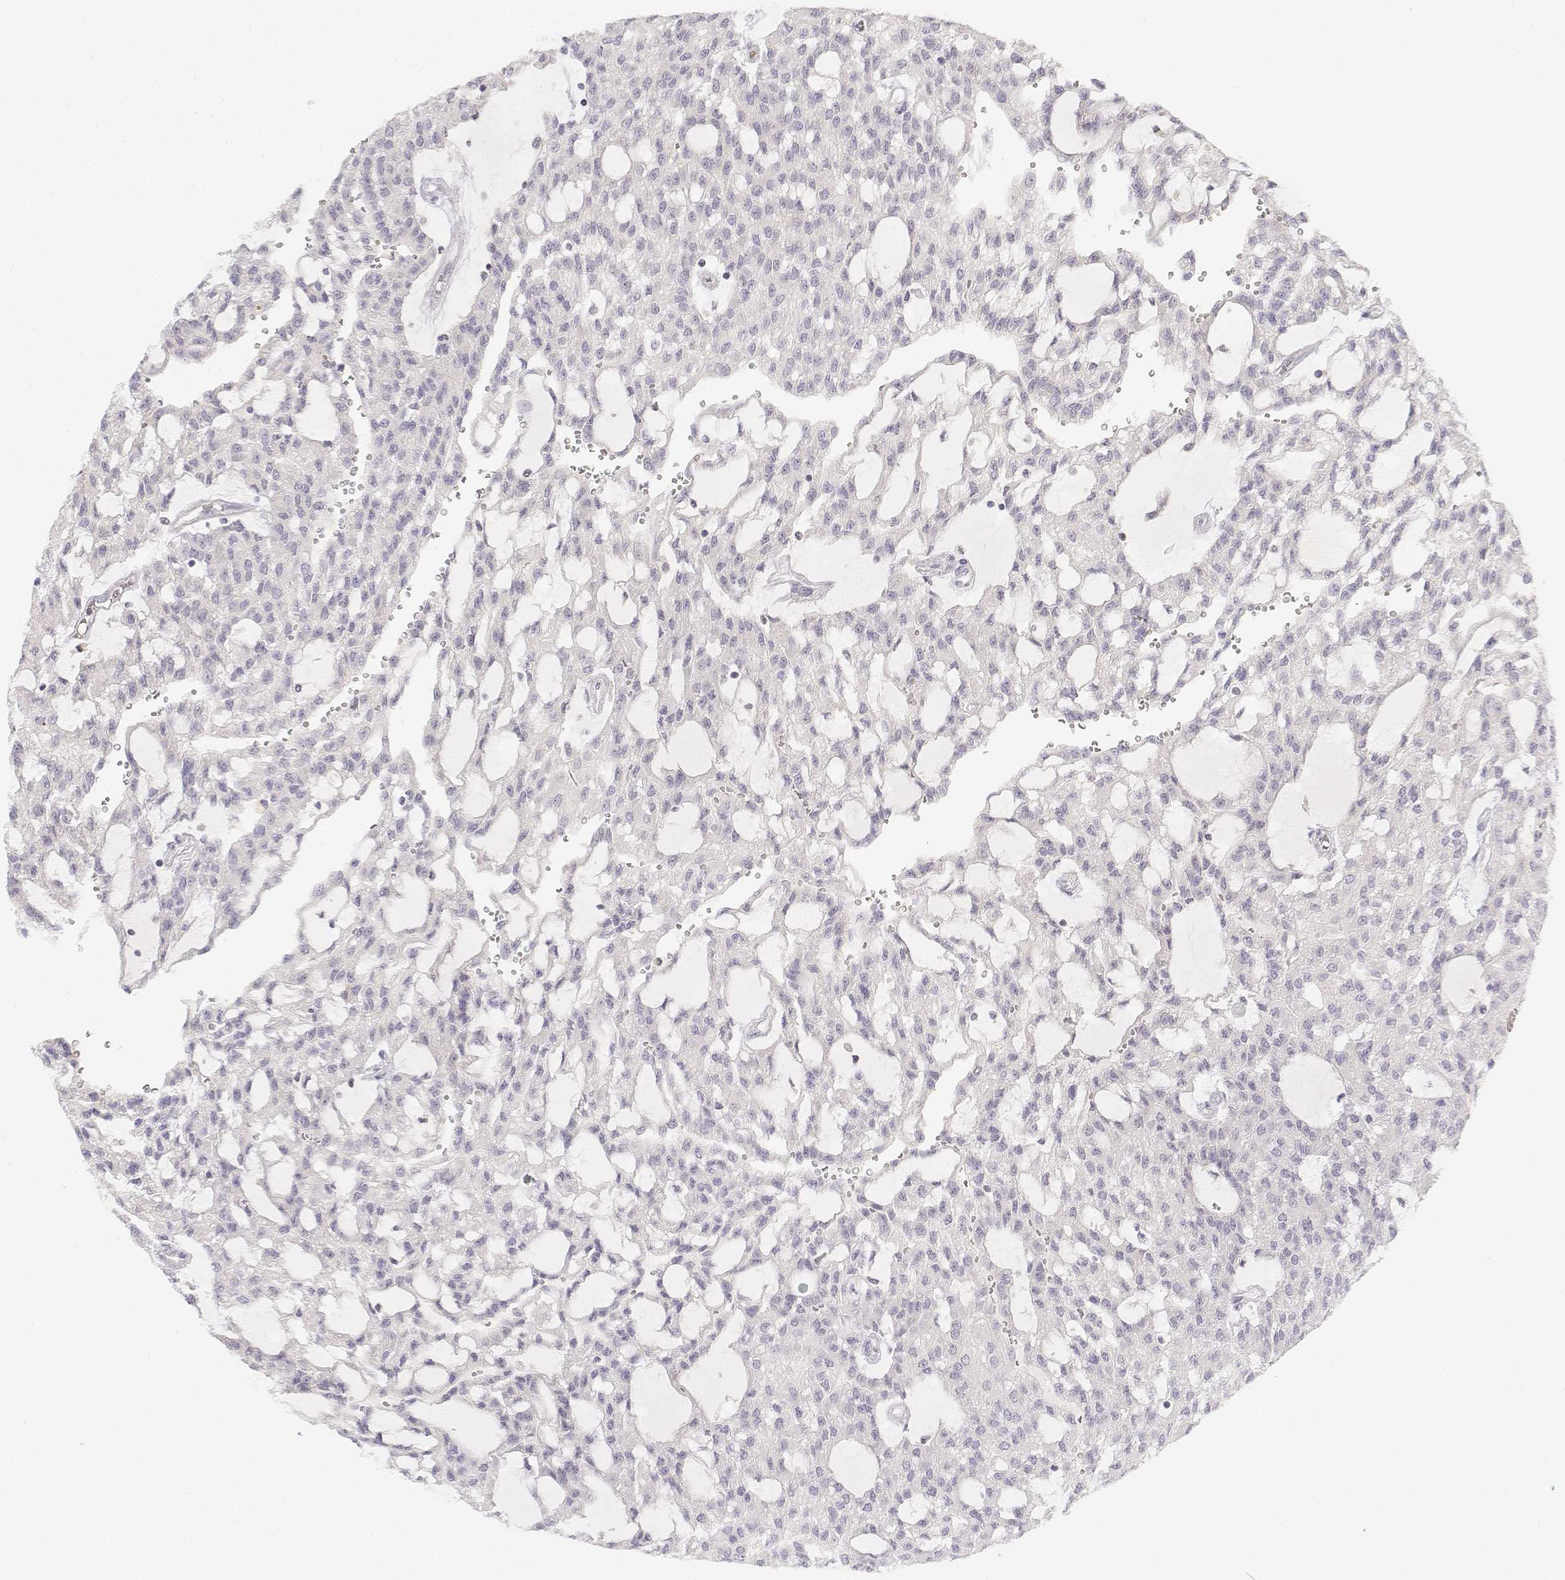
{"staining": {"intensity": "negative", "quantity": "none", "location": "none"}, "tissue": "renal cancer", "cell_type": "Tumor cells", "image_type": "cancer", "snomed": [{"axis": "morphology", "description": "Adenocarcinoma, NOS"}, {"axis": "topography", "description": "Kidney"}], "caption": "The photomicrograph exhibits no significant staining in tumor cells of adenocarcinoma (renal).", "gene": "GLIPR1L2", "patient": {"sex": "male", "age": 63}}